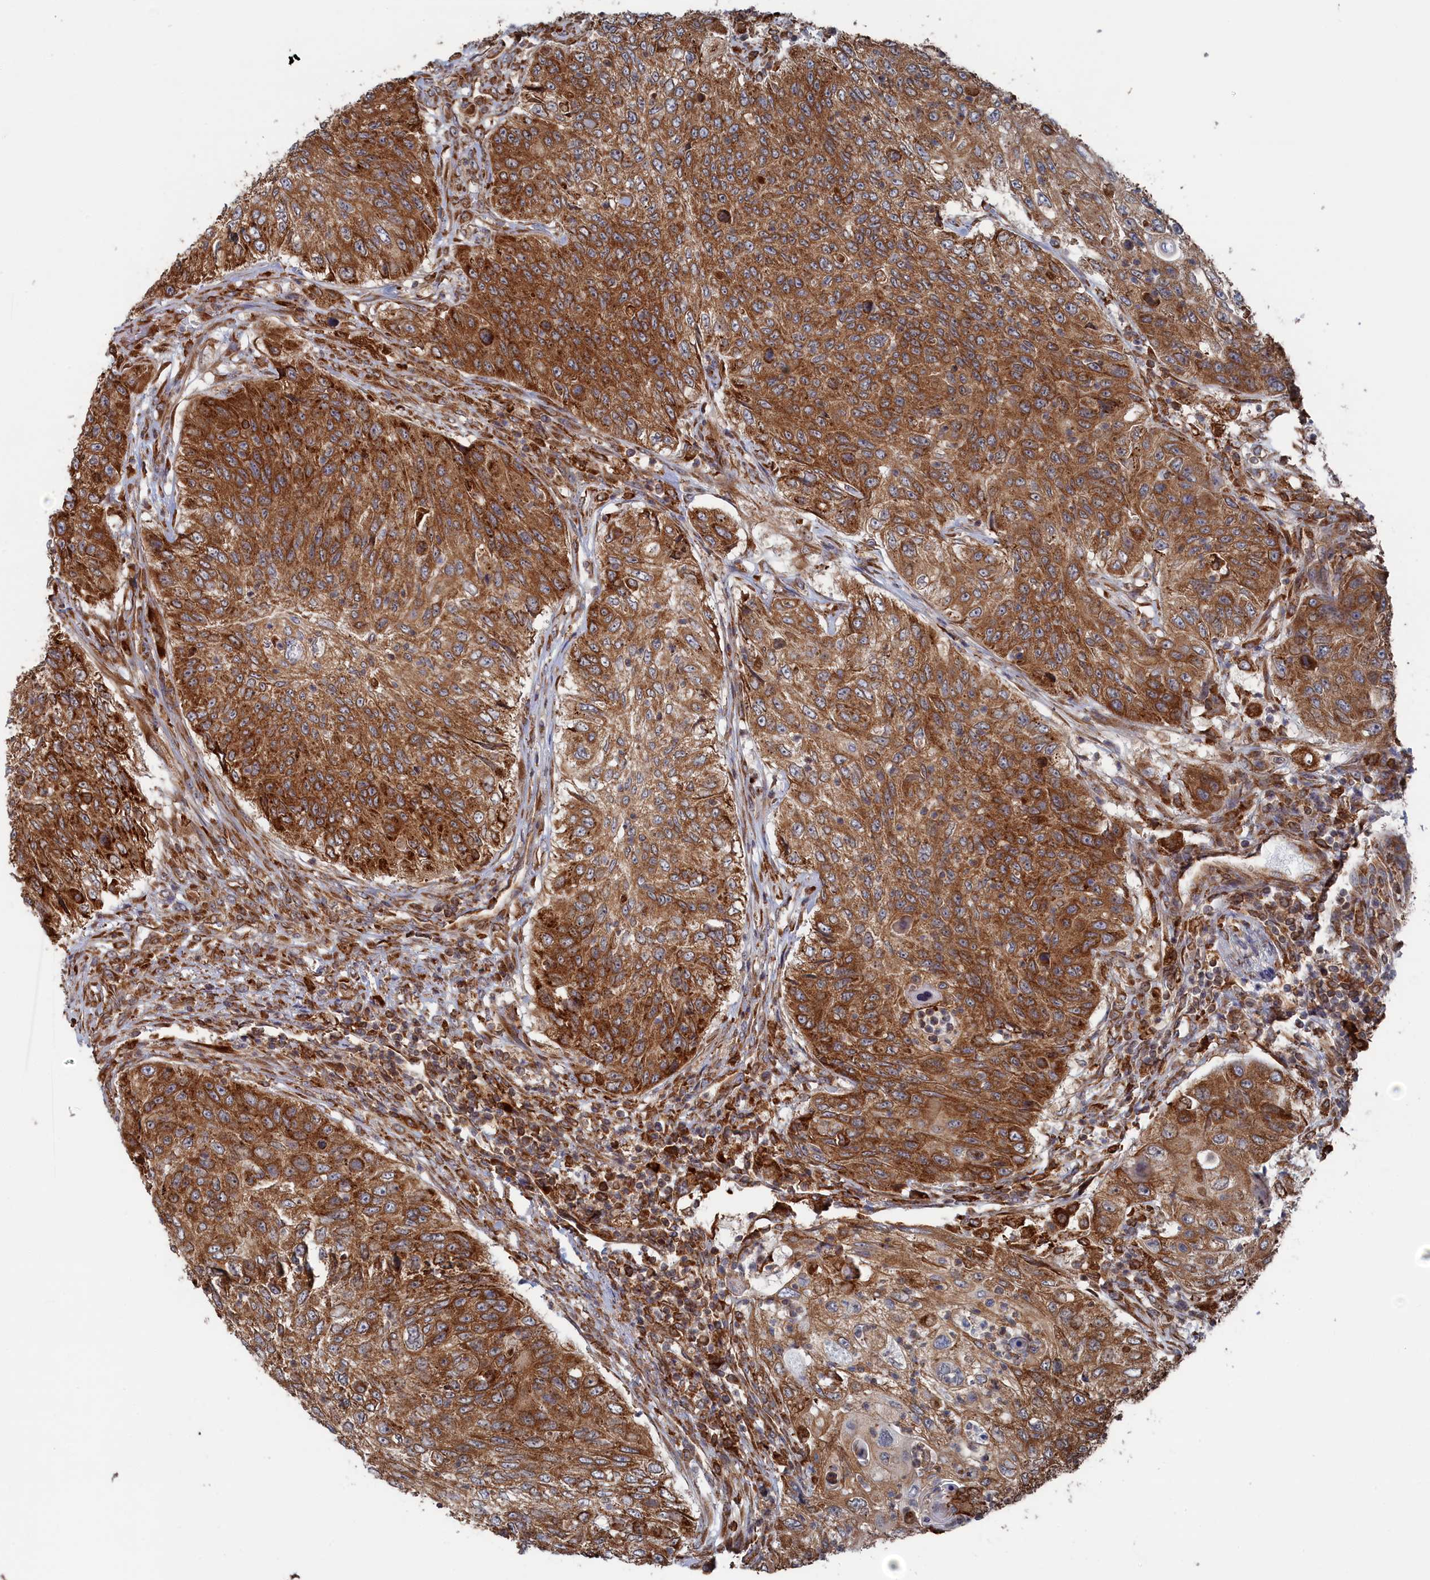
{"staining": {"intensity": "moderate", "quantity": ">75%", "location": "cytoplasmic/membranous"}, "tissue": "urothelial cancer", "cell_type": "Tumor cells", "image_type": "cancer", "snomed": [{"axis": "morphology", "description": "Urothelial carcinoma, High grade"}, {"axis": "topography", "description": "Urinary bladder"}], "caption": "Immunohistochemical staining of human urothelial carcinoma (high-grade) demonstrates medium levels of moderate cytoplasmic/membranous protein expression in about >75% of tumor cells.", "gene": "BPIFB6", "patient": {"sex": "female", "age": 60}}